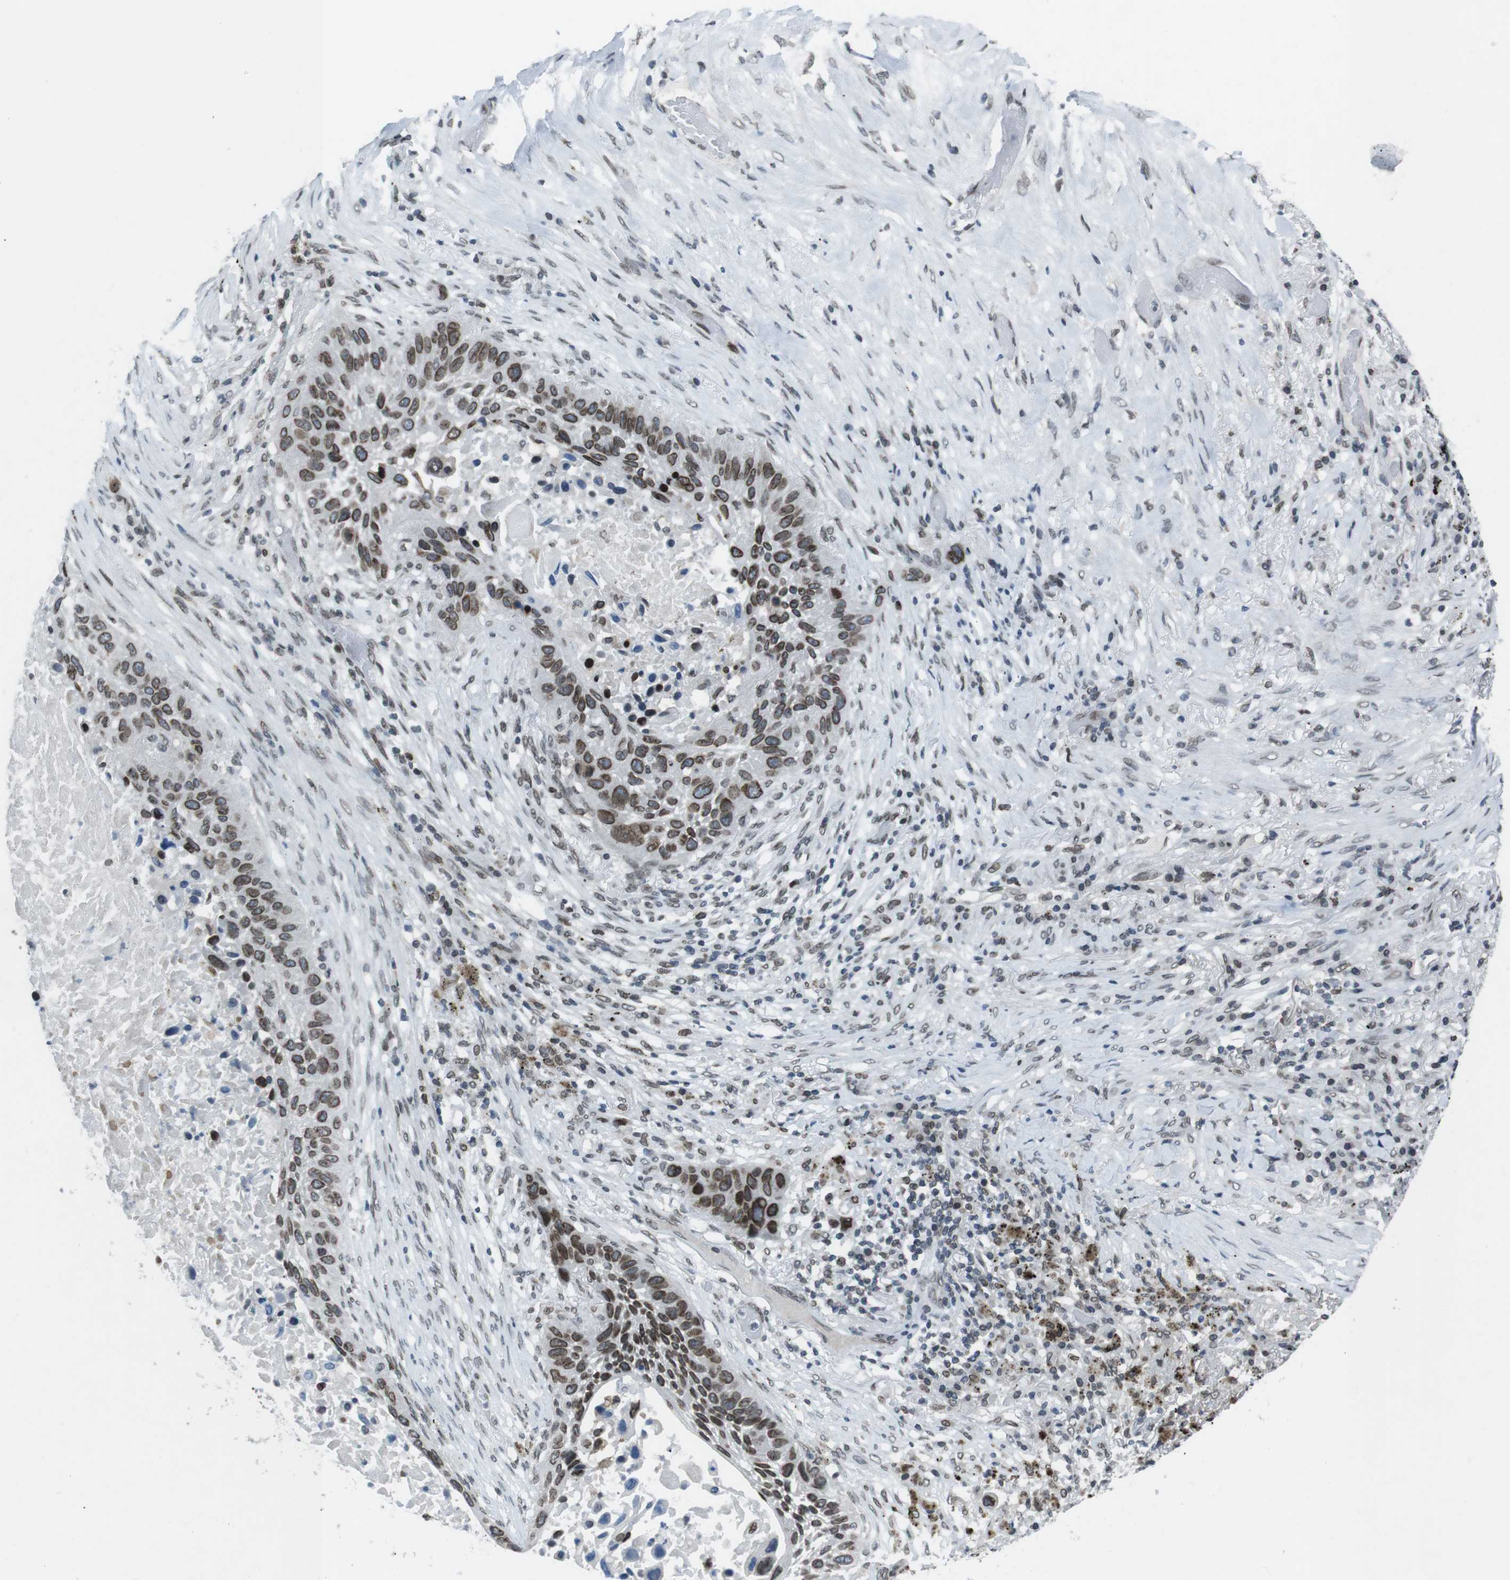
{"staining": {"intensity": "moderate", "quantity": ">75%", "location": "cytoplasmic/membranous,nuclear"}, "tissue": "lung cancer", "cell_type": "Tumor cells", "image_type": "cancer", "snomed": [{"axis": "morphology", "description": "Squamous cell carcinoma, NOS"}, {"axis": "topography", "description": "Lung"}], "caption": "Protein expression analysis of human squamous cell carcinoma (lung) reveals moderate cytoplasmic/membranous and nuclear expression in about >75% of tumor cells.", "gene": "MAD1L1", "patient": {"sex": "male", "age": 57}}